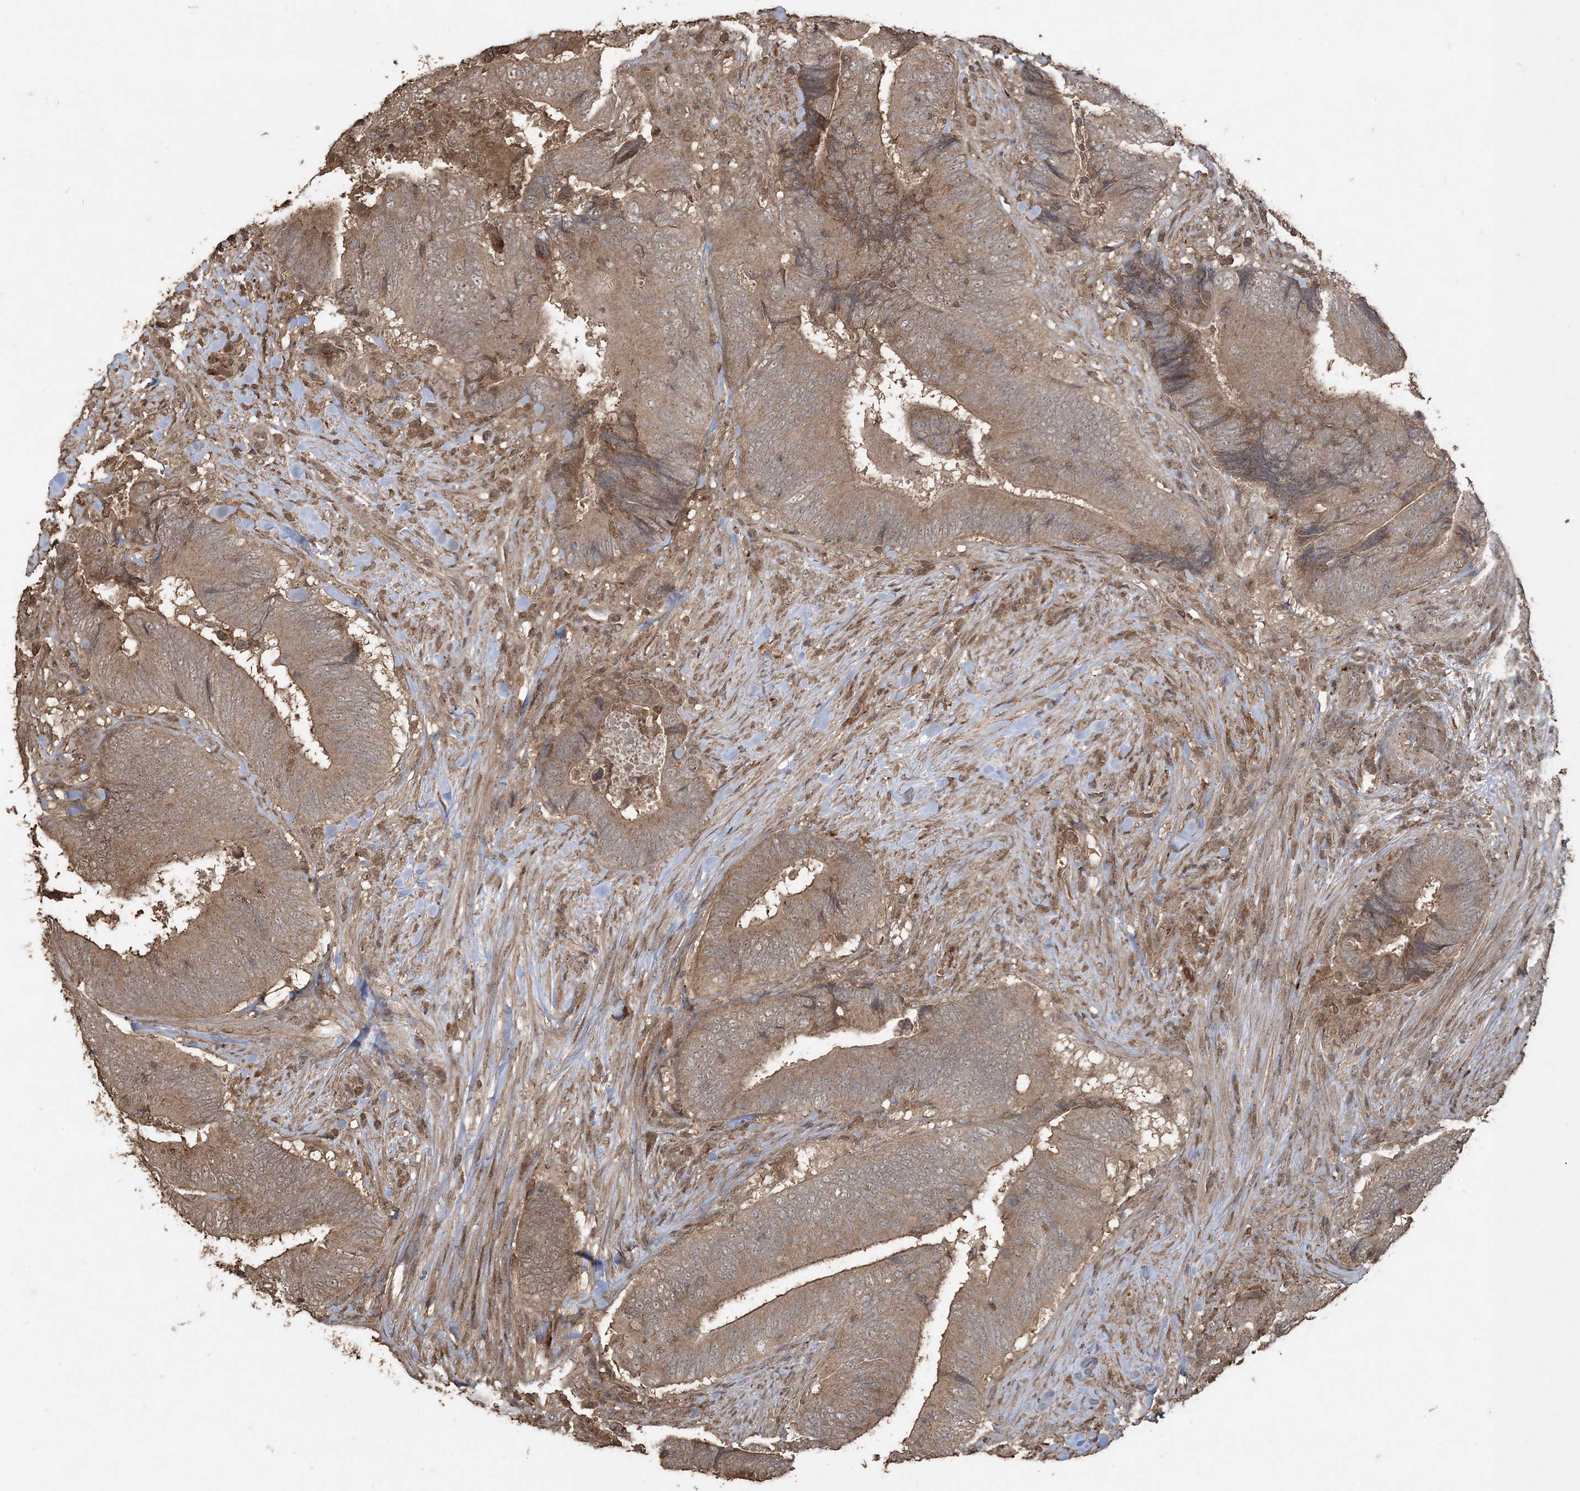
{"staining": {"intensity": "moderate", "quantity": ">75%", "location": "cytoplasmic/membranous"}, "tissue": "colorectal cancer", "cell_type": "Tumor cells", "image_type": "cancer", "snomed": [{"axis": "morphology", "description": "Normal tissue, NOS"}, {"axis": "morphology", "description": "Adenocarcinoma, NOS"}, {"axis": "topography", "description": "Colon"}], "caption": "Immunohistochemistry (IHC) micrograph of human colorectal cancer stained for a protein (brown), which reveals medium levels of moderate cytoplasmic/membranous expression in about >75% of tumor cells.", "gene": "EFCAB8", "patient": {"sex": "male", "age": 56}}